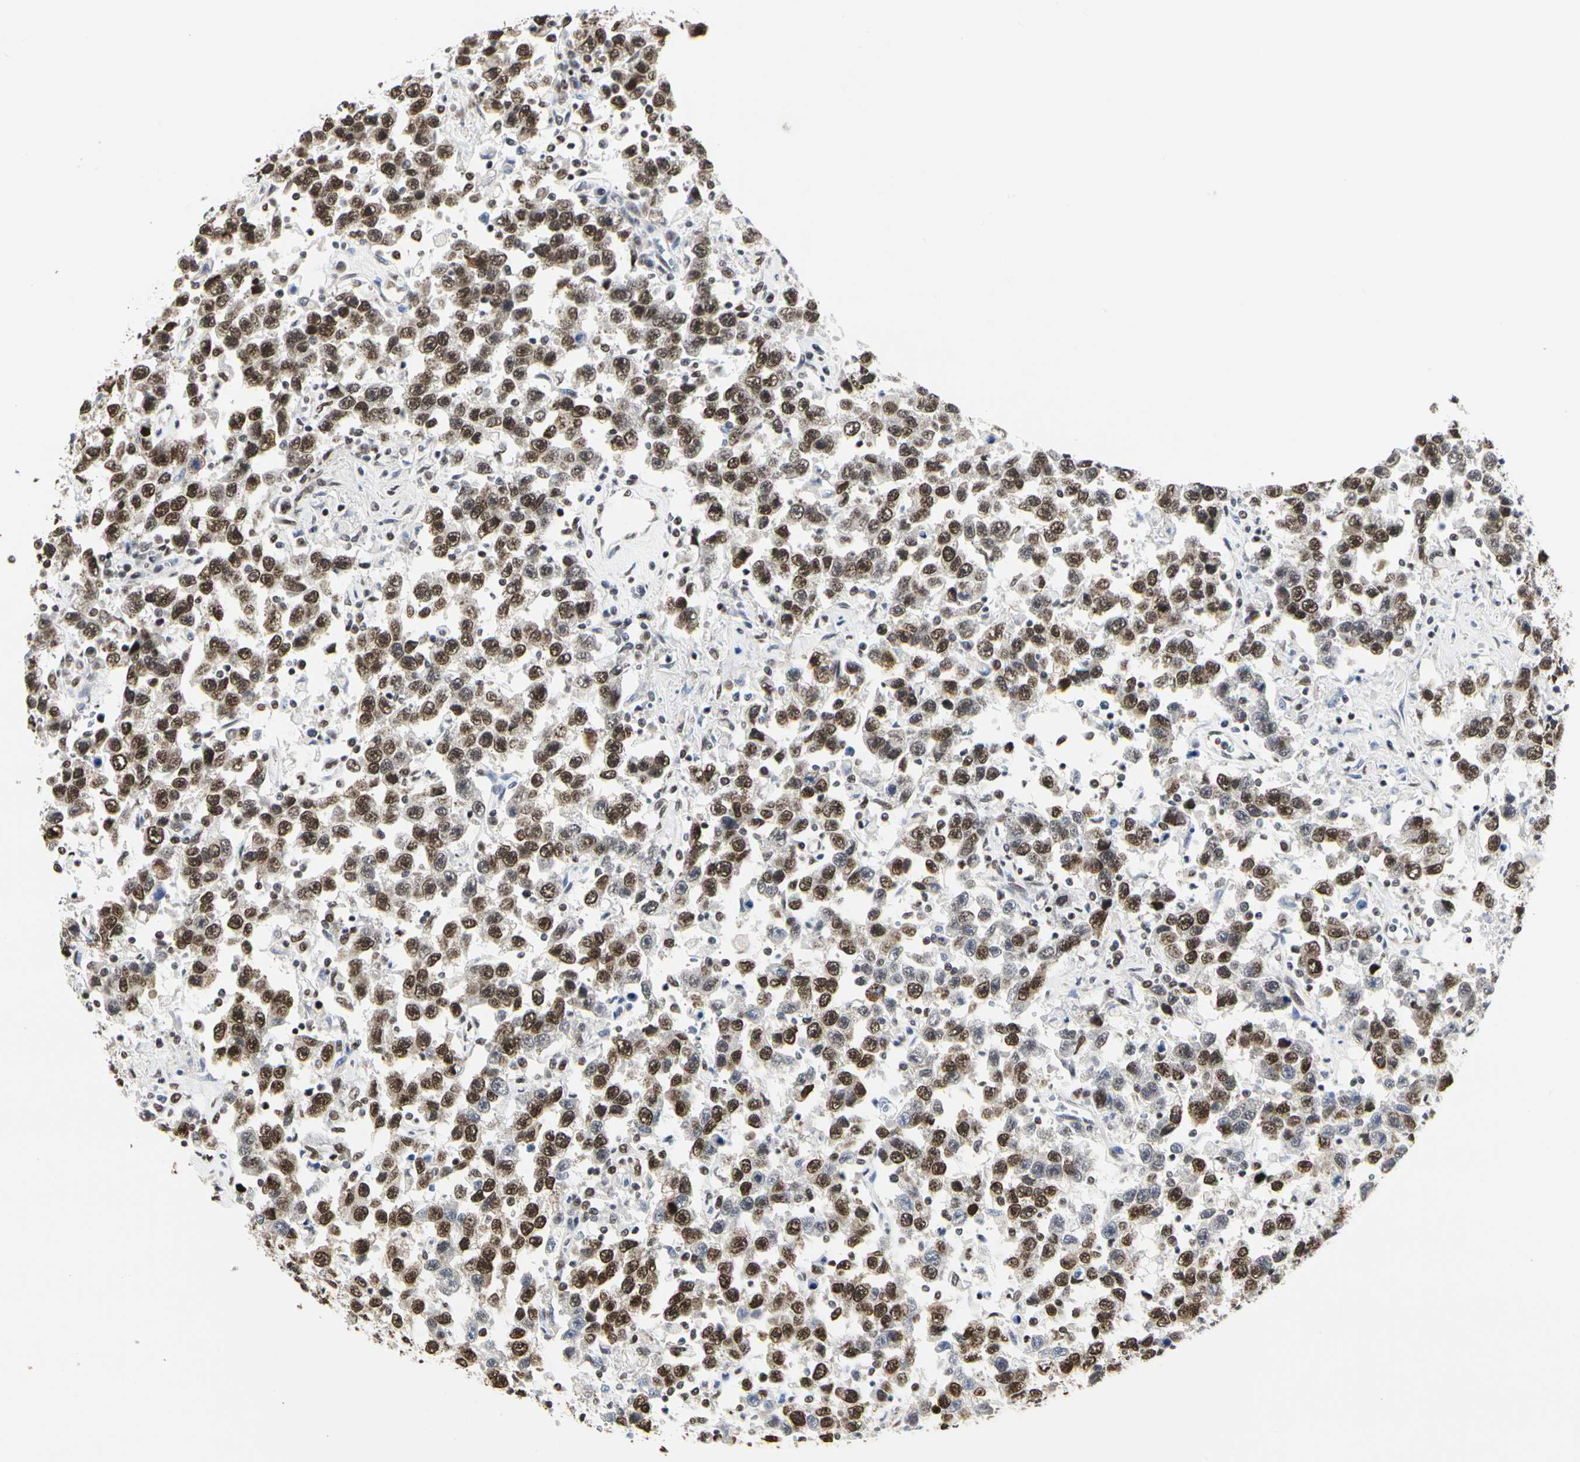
{"staining": {"intensity": "moderate", "quantity": ">75%", "location": "nuclear"}, "tissue": "testis cancer", "cell_type": "Tumor cells", "image_type": "cancer", "snomed": [{"axis": "morphology", "description": "Seminoma, NOS"}, {"axis": "topography", "description": "Testis"}], "caption": "Testis seminoma stained with a brown dye displays moderate nuclear positive positivity in approximately >75% of tumor cells.", "gene": "PRMT3", "patient": {"sex": "male", "age": 41}}